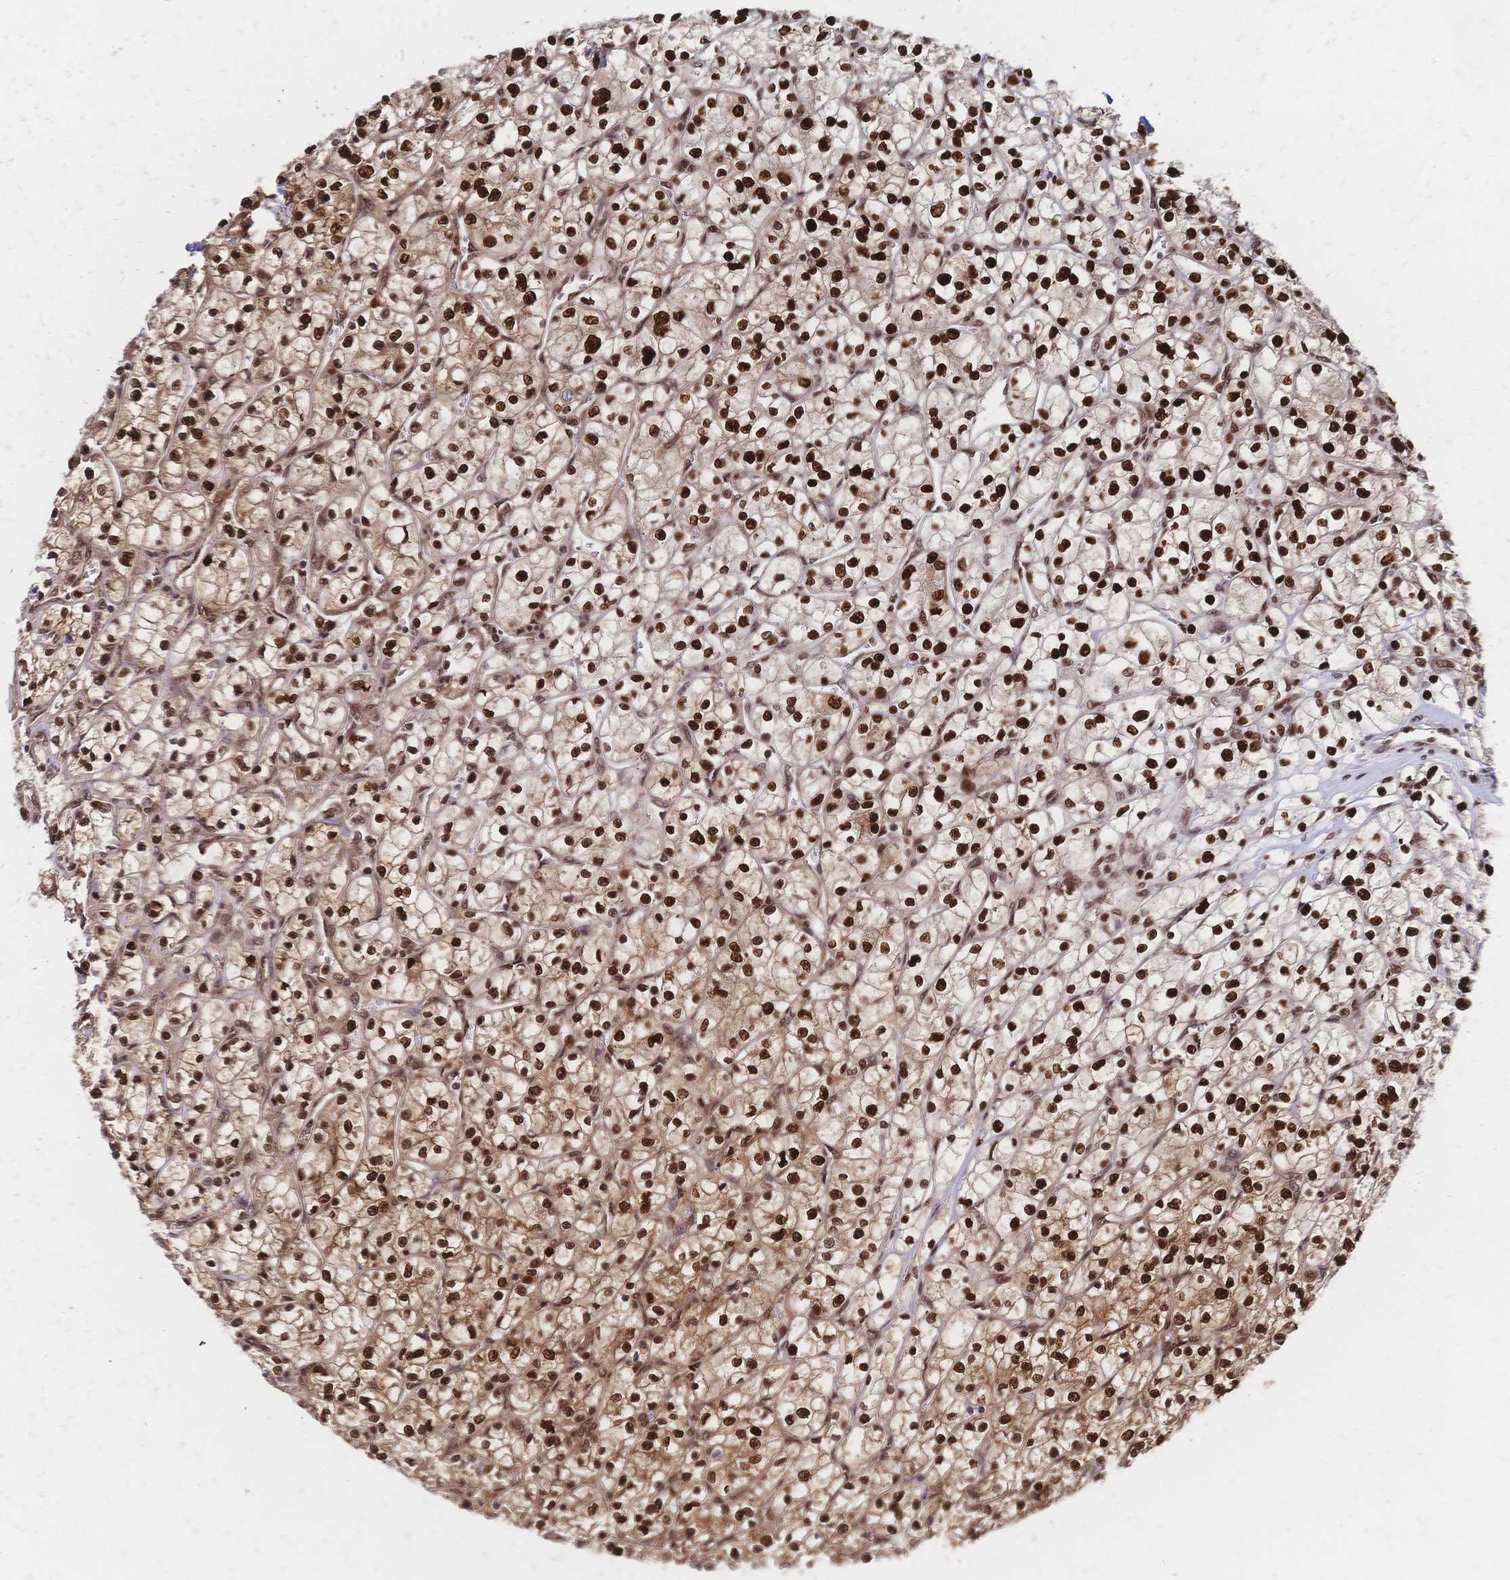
{"staining": {"intensity": "strong", "quantity": ">75%", "location": "nuclear"}, "tissue": "renal cancer", "cell_type": "Tumor cells", "image_type": "cancer", "snomed": [{"axis": "morphology", "description": "Adenocarcinoma, NOS"}, {"axis": "topography", "description": "Kidney"}], "caption": "DAB immunohistochemical staining of human adenocarcinoma (renal) shows strong nuclear protein expression in approximately >75% of tumor cells.", "gene": "HDGF", "patient": {"sex": "female", "age": 64}}